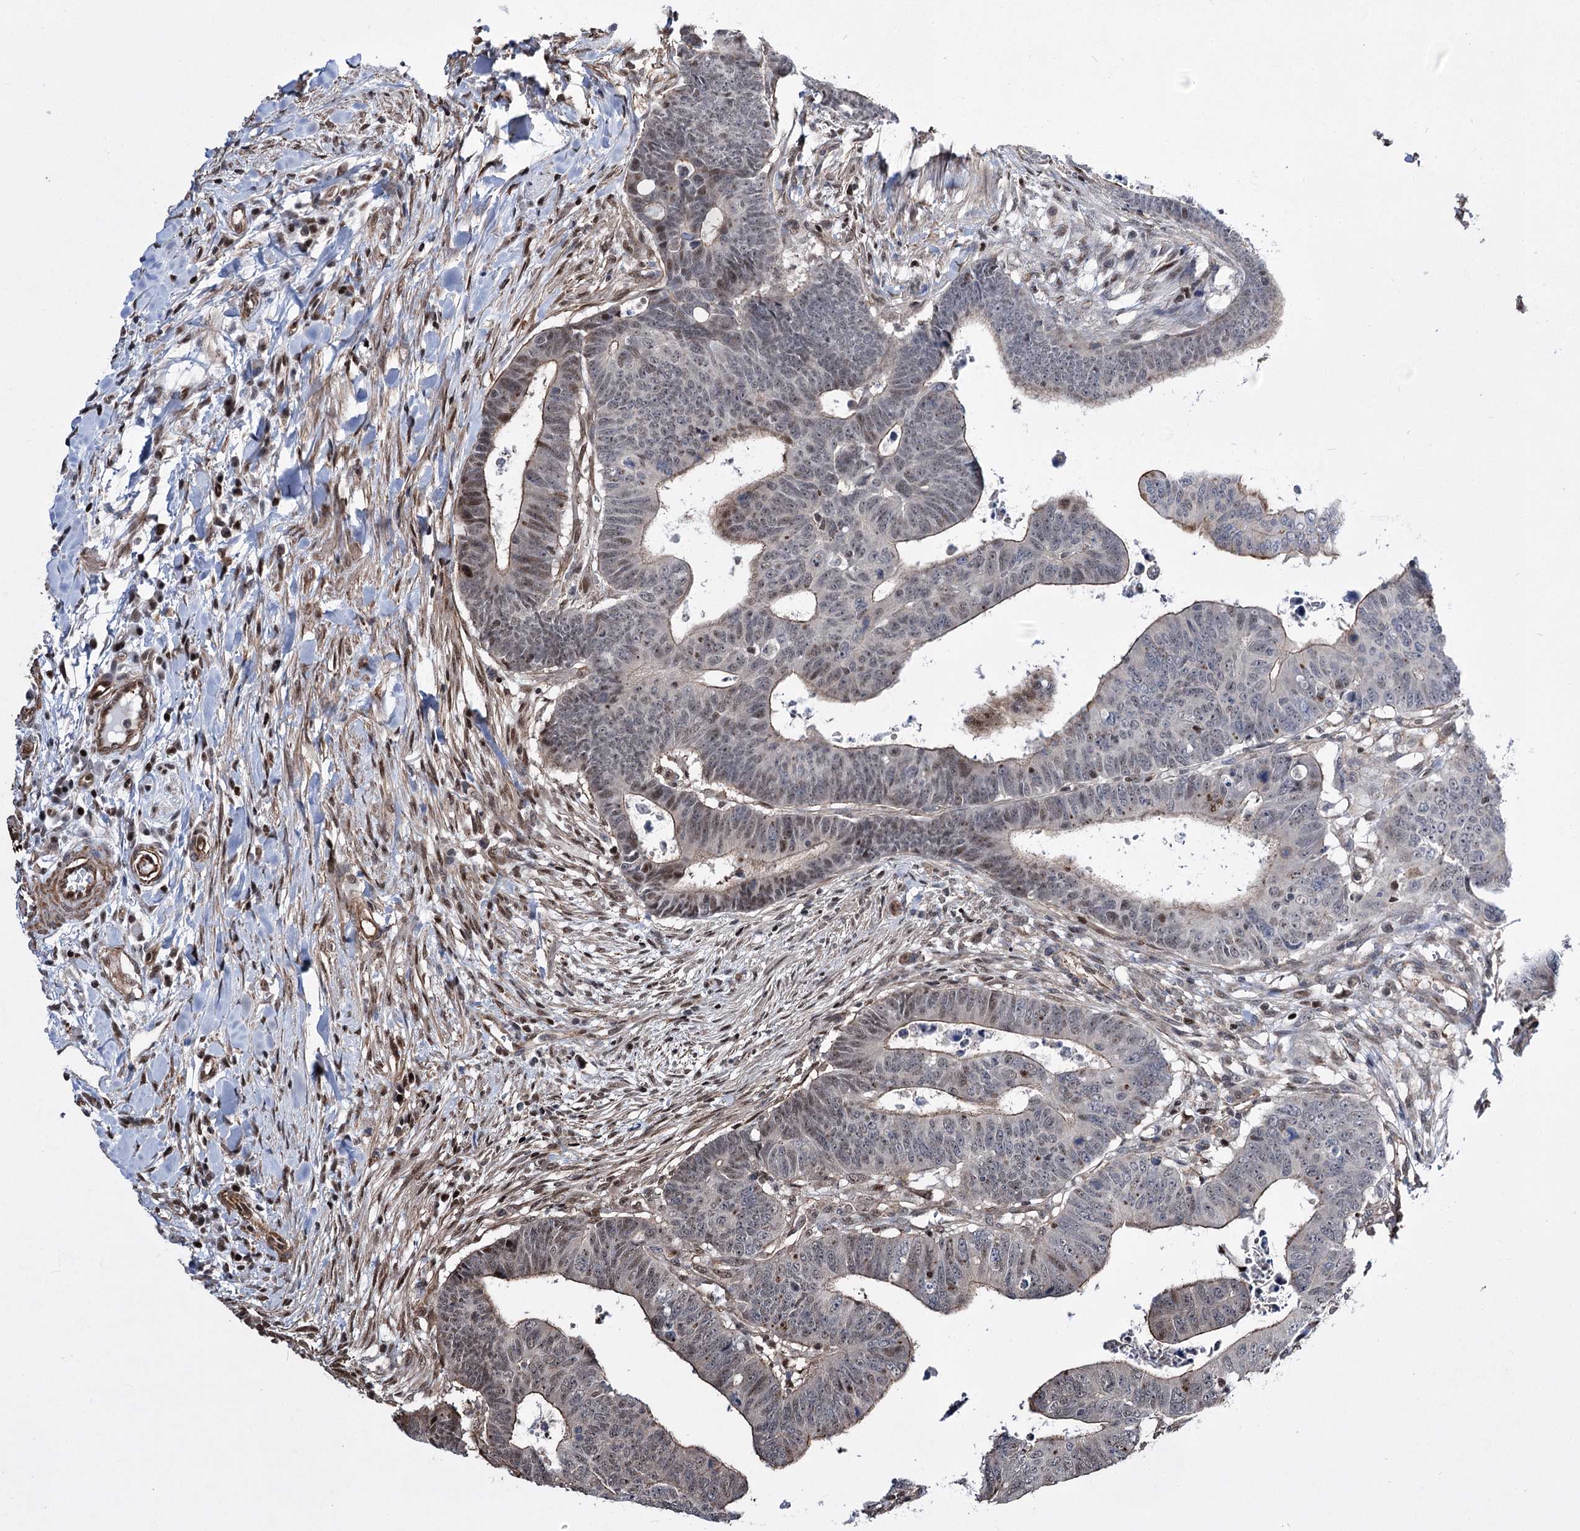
{"staining": {"intensity": "moderate", "quantity": "25%-75%", "location": "cytoplasmic/membranous,nuclear"}, "tissue": "colorectal cancer", "cell_type": "Tumor cells", "image_type": "cancer", "snomed": [{"axis": "morphology", "description": "Normal tissue, NOS"}, {"axis": "morphology", "description": "Adenocarcinoma, NOS"}, {"axis": "topography", "description": "Rectum"}], "caption": "Human colorectal cancer stained with a protein marker demonstrates moderate staining in tumor cells.", "gene": "CHMP7", "patient": {"sex": "female", "age": 65}}